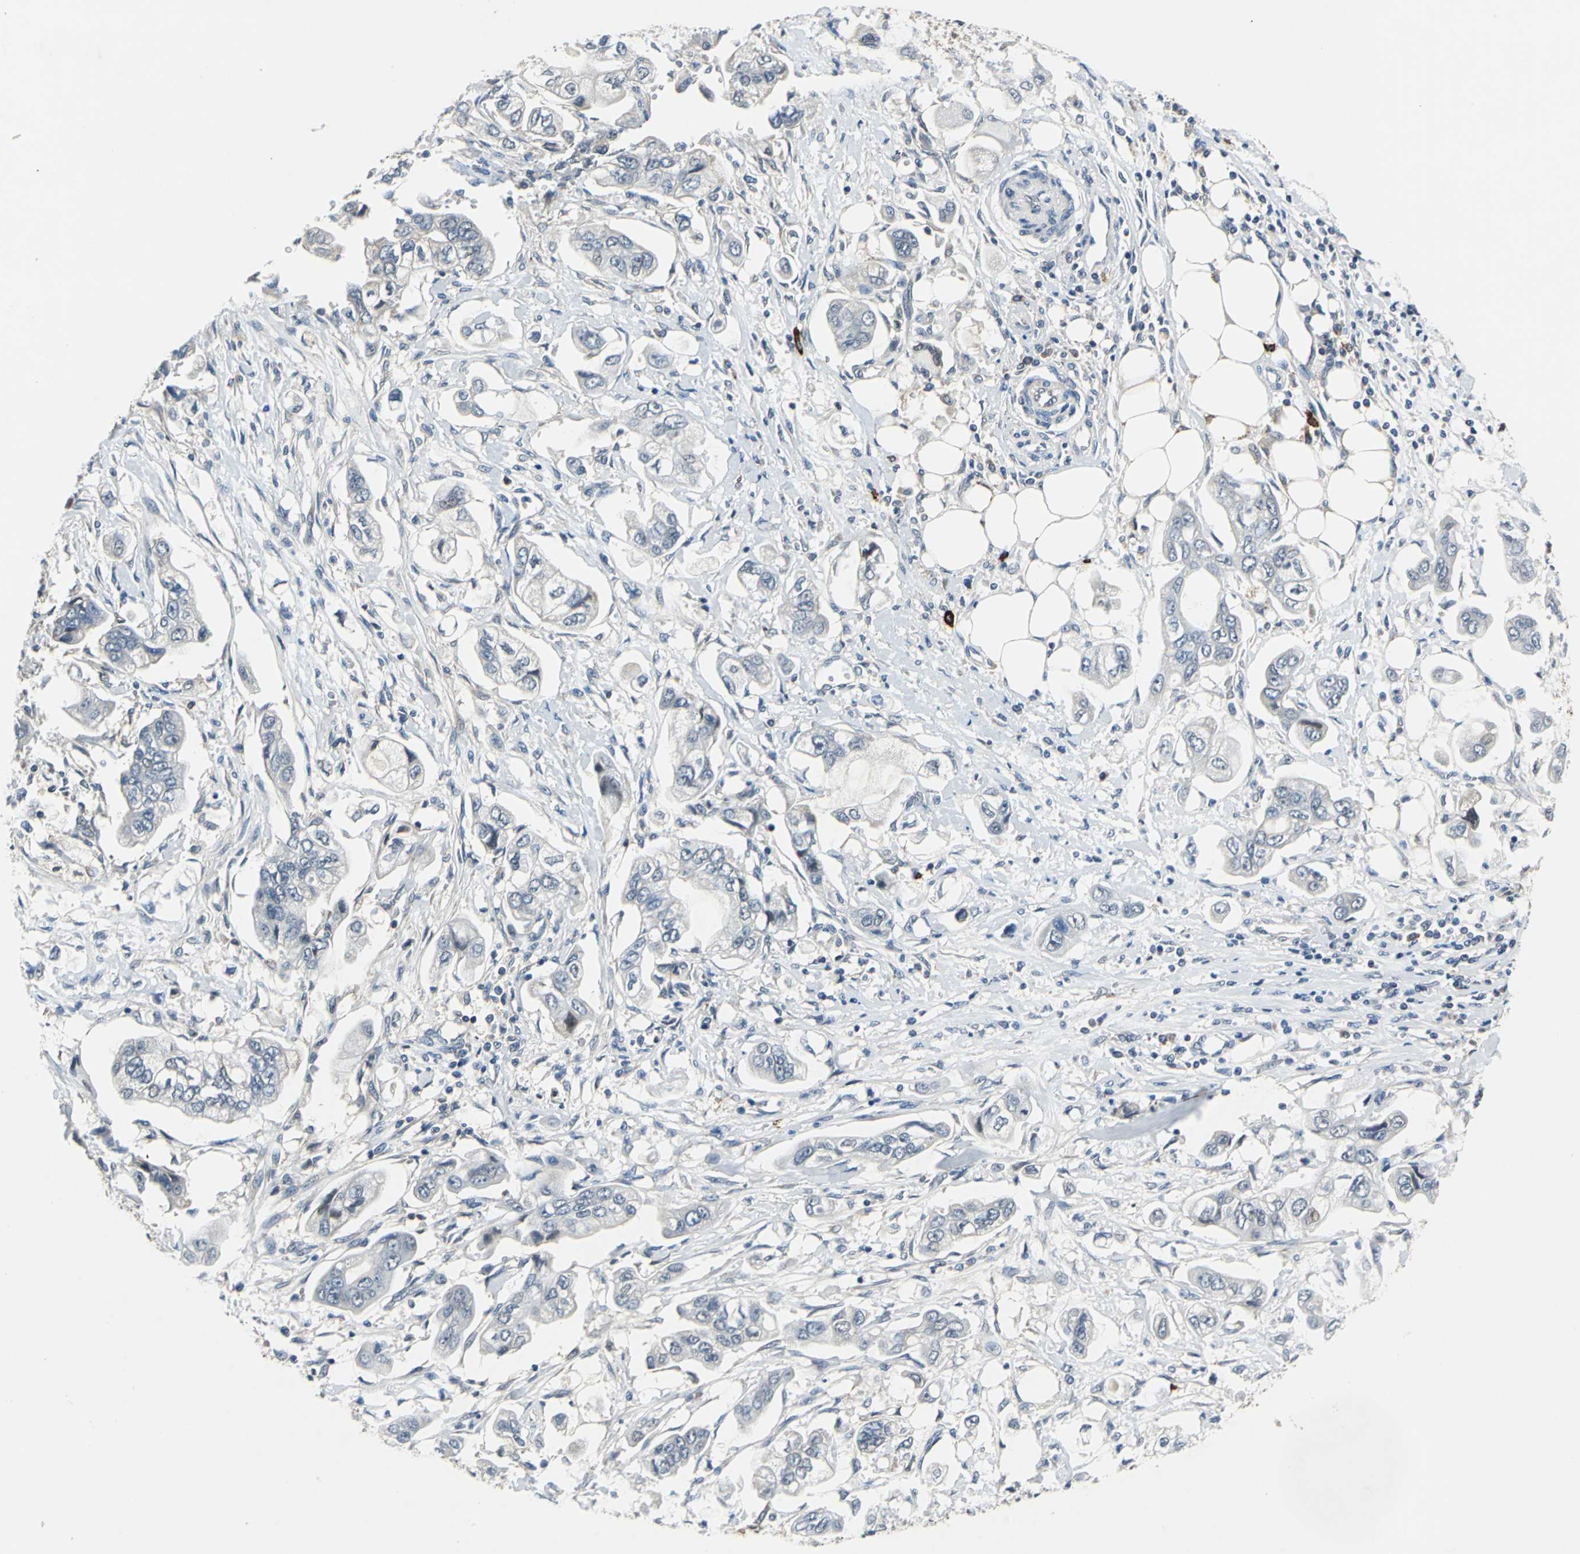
{"staining": {"intensity": "negative", "quantity": "none", "location": "none"}, "tissue": "stomach cancer", "cell_type": "Tumor cells", "image_type": "cancer", "snomed": [{"axis": "morphology", "description": "Adenocarcinoma, NOS"}, {"axis": "topography", "description": "Stomach"}], "caption": "This is a histopathology image of IHC staining of stomach cancer (adenocarcinoma), which shows no expression in tumor cells. The staining is performed using DAB (3,3'-diaminobenzidine) brown chromogen with nuclei counter-stained in using hematoxylin.", "gene": "SLC19A2", "patient": {"sex": "male", "age": 62}}